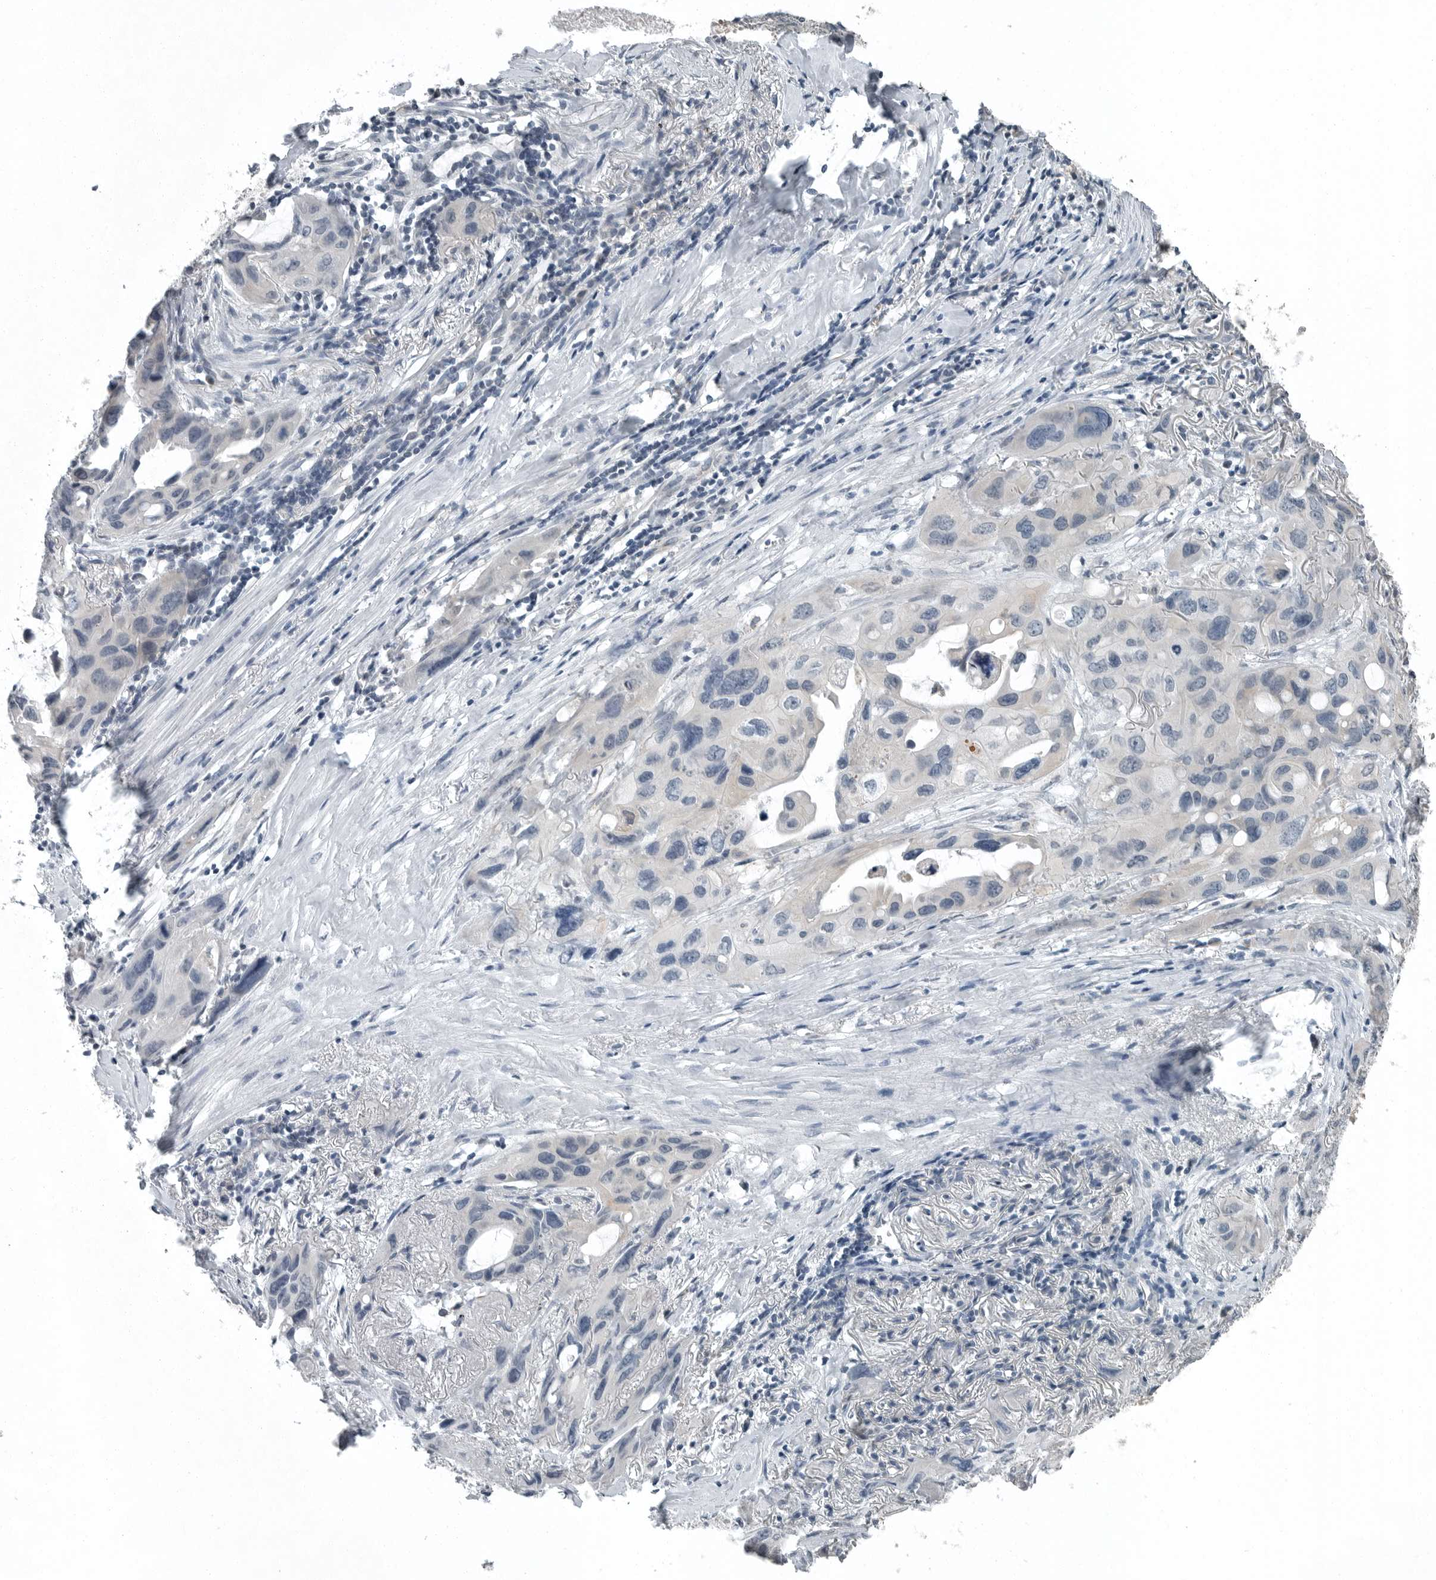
{"staining": {"intensity": "negative", "quantity": "none", "location": "none"}, "tissue": "lung cancer", "cell_type": "Tumor cells", "image_type": "cancer", "snomed": [{"axis": "morphology", "description": "Squamous cell carcinoma, NOS"}, {"axis": "topography", "description": "Lung"}], "caption": "This is an immunohistochemistry micrograph of human lung cancer (squamous cell carcinoma). There is no expression in tumor cells.", "gene": "KYAT1", "patient": {"sex": "female", "age": 73}}